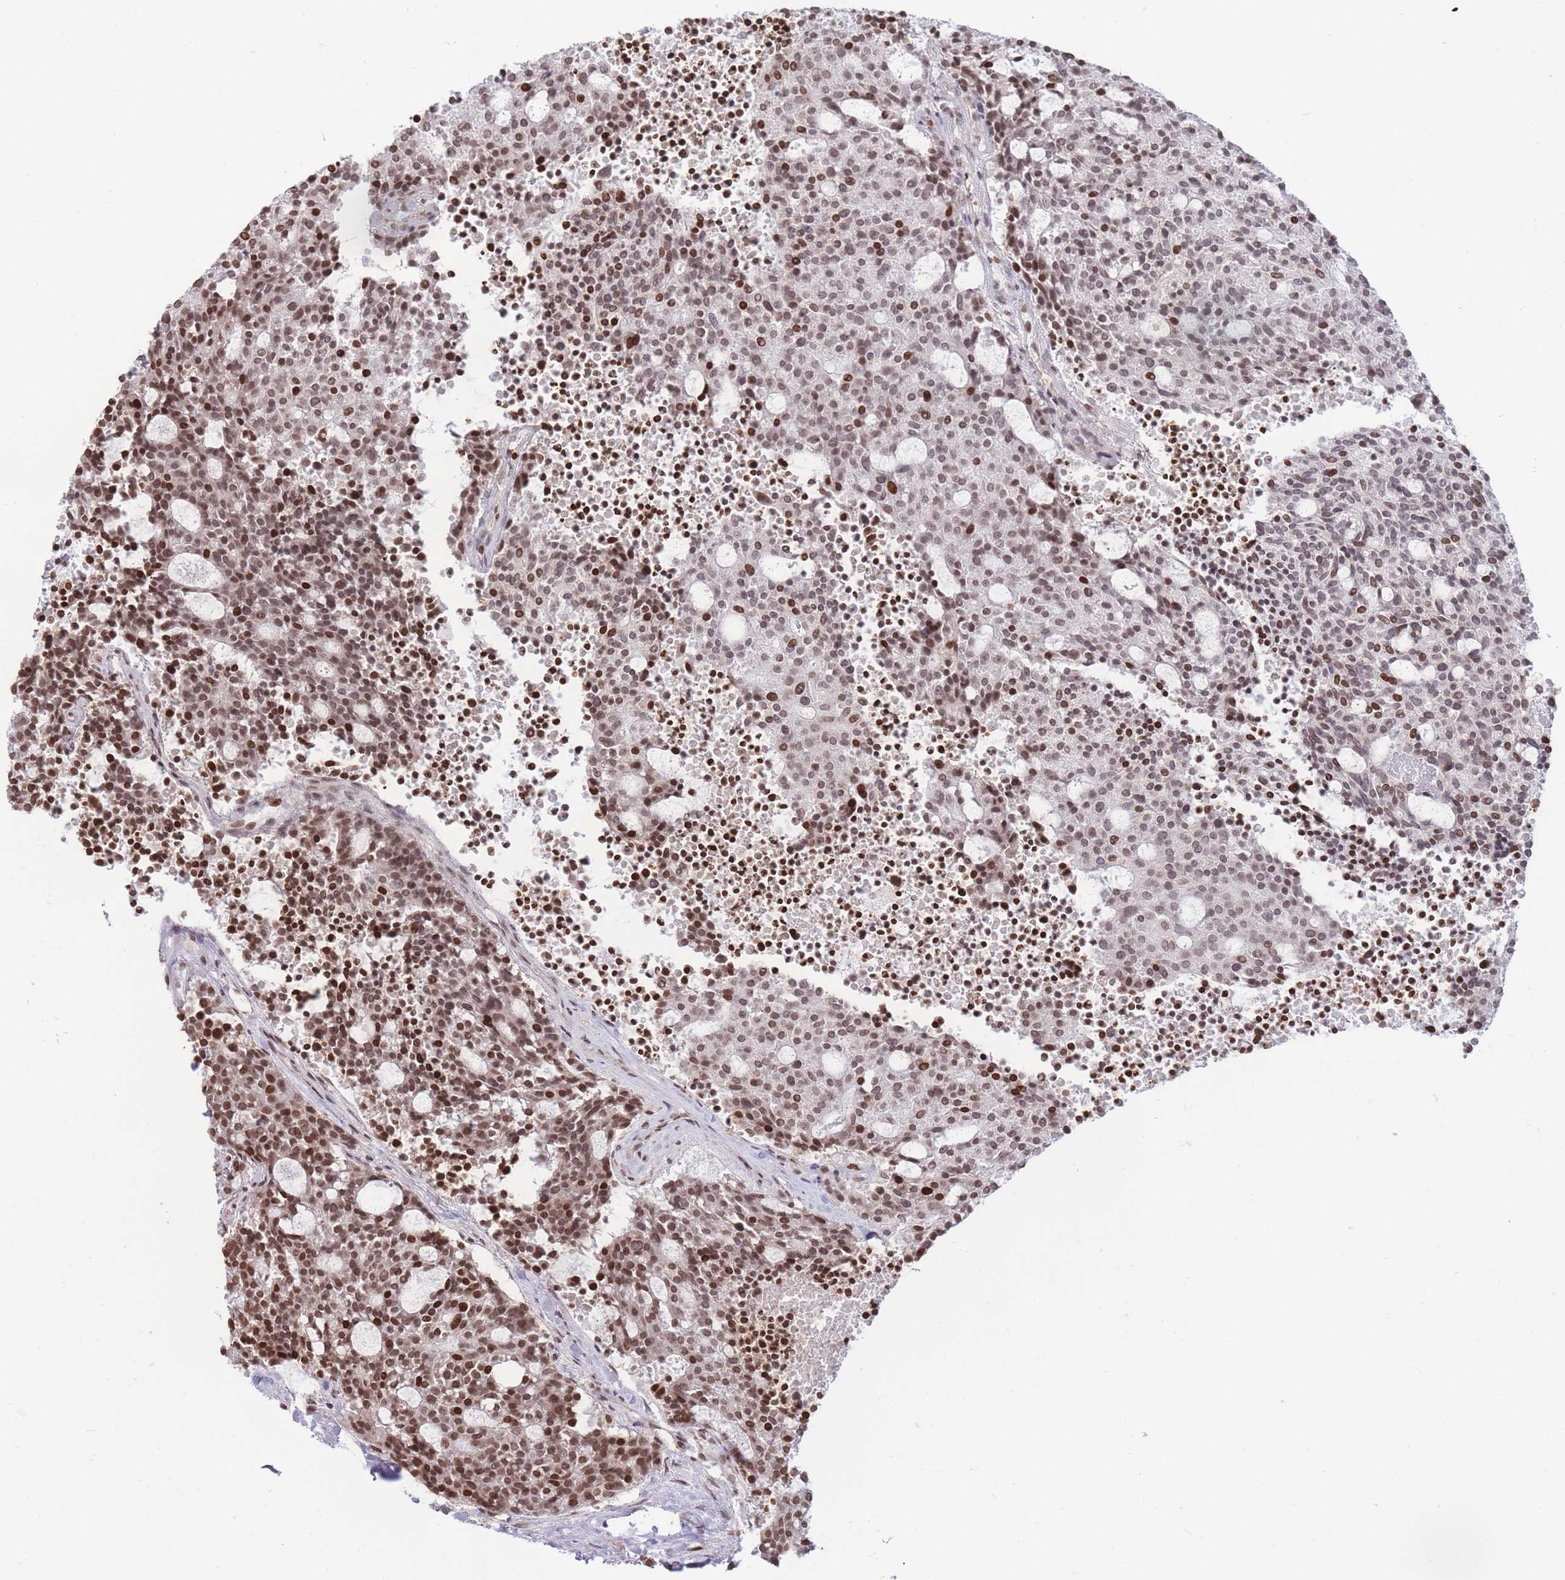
{"staining": {"intensity": "moderate", "quantity": ">75%", "location": "nuclear"}, "tissue": "carcinoid", "cell_type": "Tumor cells", "image_type": "cancer", "snomed": [{"axis": "morphology", "description": "Carcinoid, malignant, NOS"}, {"axis": "topography", "description": "Pancreas"}], "caption": "Carcinoid was stained to show a protein in brown. There is medium levels of moderate nuclear positivity in approximately >75% of tumor cells.", "gene": "SHISAL1", "patient": {"sex": "female", "age": 54}}